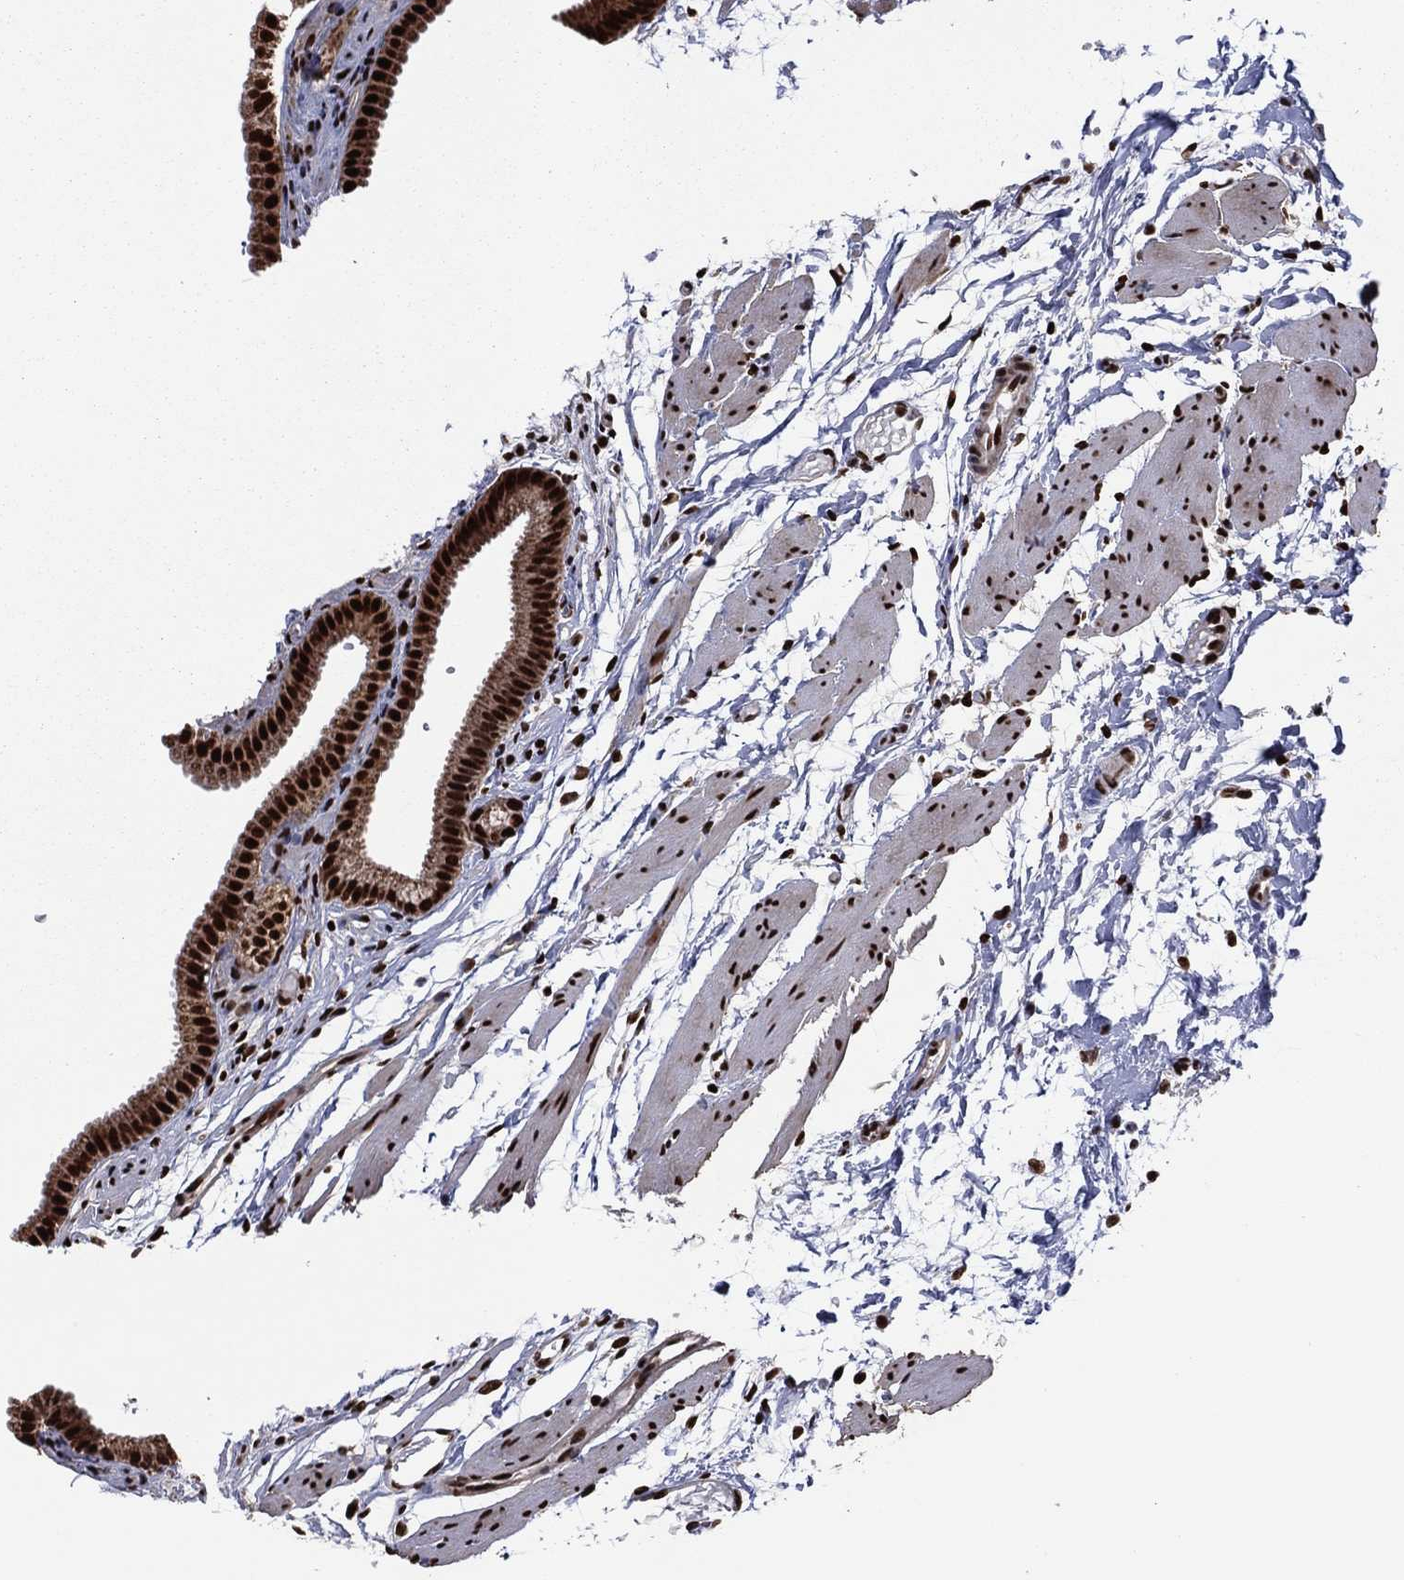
{"staining": {"intensity": "strong", "quantity": ">75%", "location": "nuclear"}, "tissue": "gallbladder", "cell_type": "Glandular cells", "image_type": "normal", "snomed": [{"axis": "morphology", "description": "Normal tissue, NOS"}, {"axis": "topography", "description": "Gallbladder"}, {"axis": "topography", "description": "Peripheral nerve tissue"}], "caption": "An IHC histopathology image of normal tissue is shown. Protein staining in brown labels strong nuclear positivity in gallbladder within glandular cells. The staining is performed using DAB (3,3'-diaminobenzidine) brown chromogen to label protein expression. The nuclei are counter-stained blue using hematoxylin.", "gene": "TP53BP1", "patient": {"sex": "female", "age": 45}}